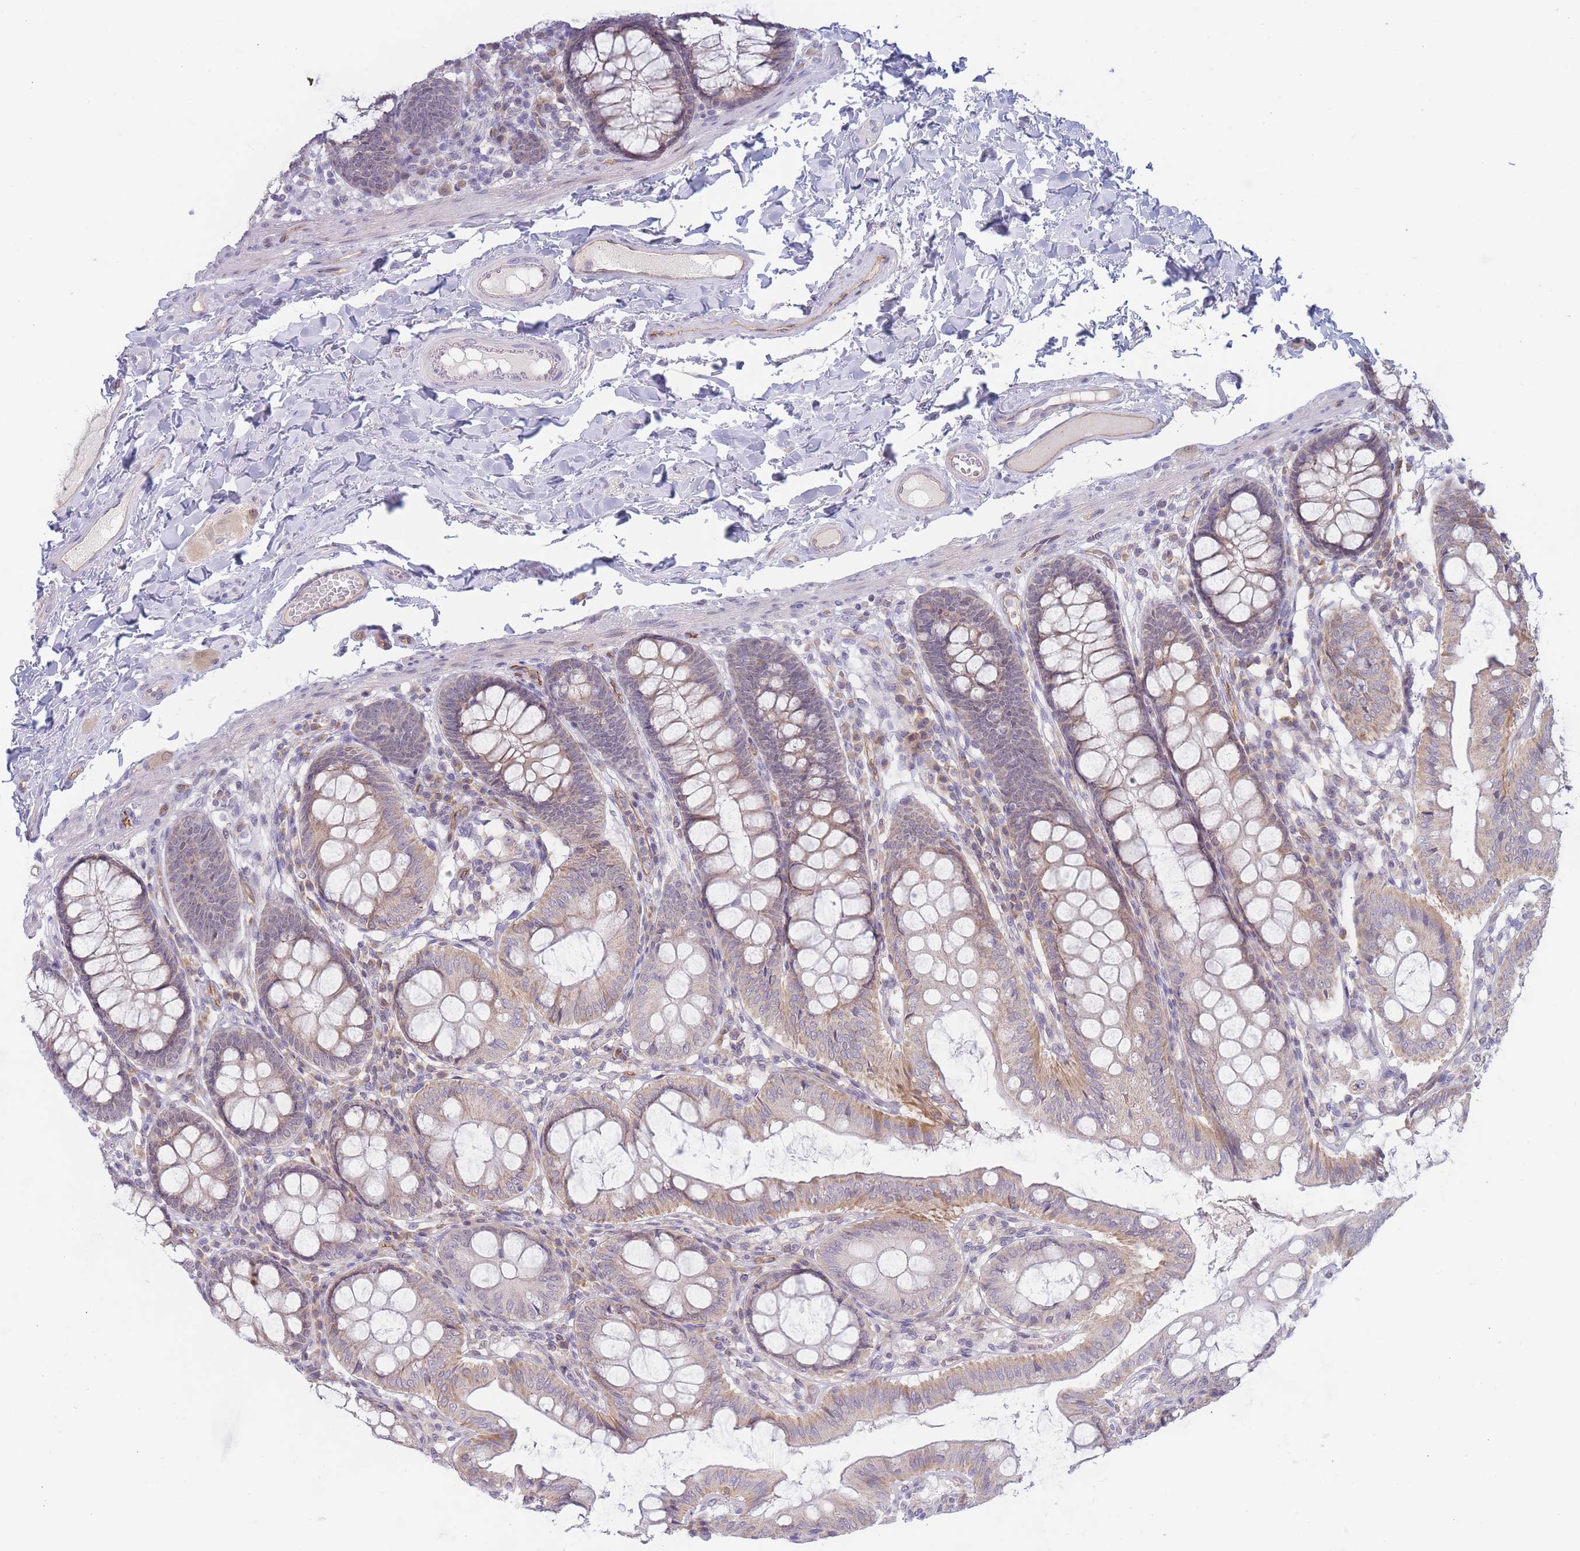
{"staining": {"intensity": "weak", "quantity": "25%-75%", "location": "cytoplasmic/membranous"}, "tissue": "colon", "cell_type": "Endothelial cells", "image_type": "normal", "snomed": [{"axis": "morphology", "description": "Normal tissue, NOS"}, {"axis": "topography", "description": "Colon"}], "caption": "Endothelial cells reveal weak cytoplasmic/membranous positivity in approximately 25%-75% of cells in unremarkable colon.", "gene": "FAM227B", "patient": {"sex": "male", "age": 84}}